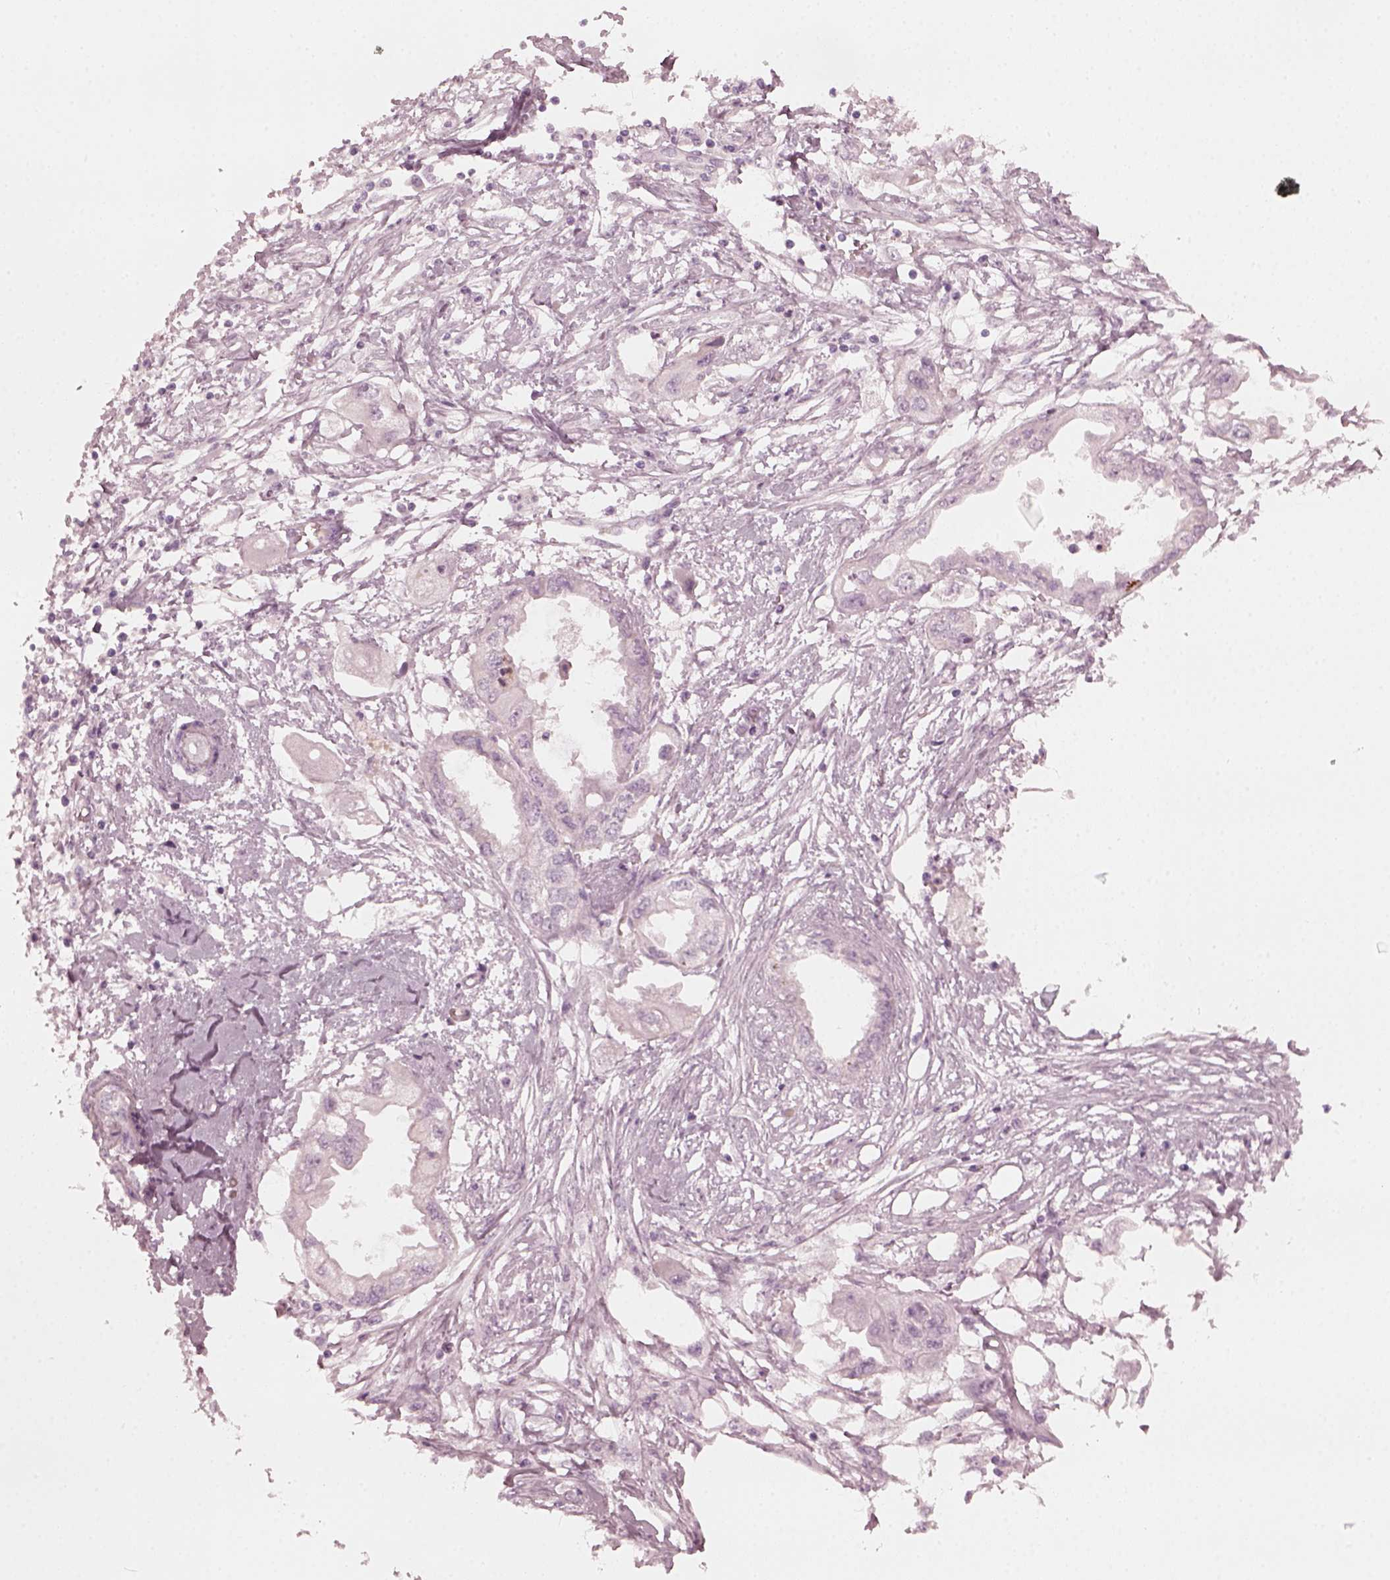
{"staining": {"intensity": "negative", "quantity": "none", "location": "none"}, "tissue": "endometrial cancer", "cell_type": "Tumor cells", "image_type": "cancer", "snomed": [{"axis": "morphology", "description": "Adenocarcinoma, NOS"}, {"axis": "morphology", "description": "Adenocarcinoma, metastatic, NOS"}, {"axis": "topography", "description": "Adipose tissue"}, {"axis": "topography", "description": "Endometrium"}], "caption": "Immunohistochemistry micrograph of neoplastic tissue: human metastatic adenocarcinoma (endometrial) stained with DAB exhibits no significant protein expression in tumor cells.", "gene": "CCDC170", "patient": {"sex": "female", "age": 67}}